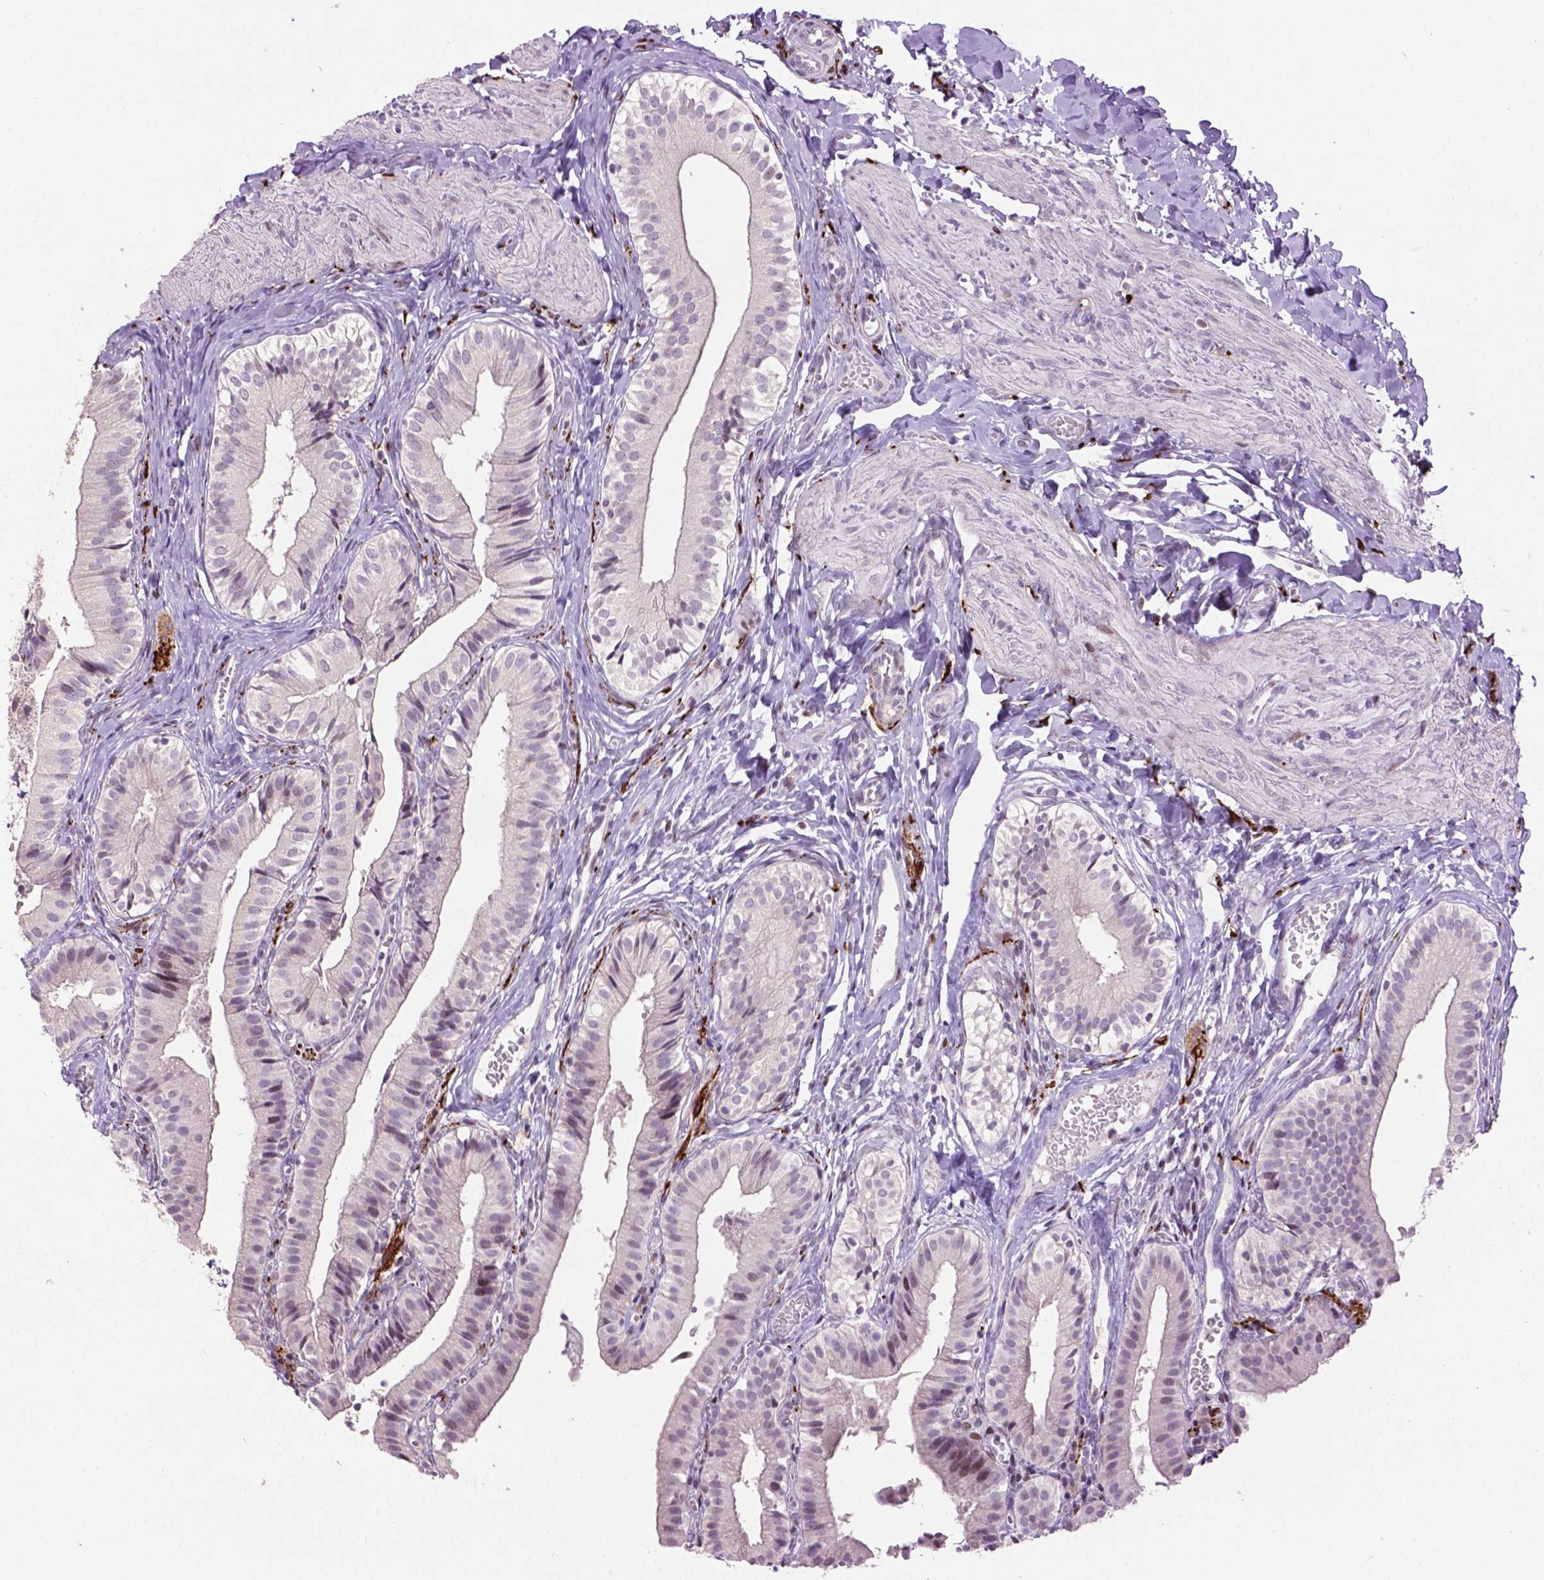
{"staining": {"intensity": "negative", "quantity": "none", "location": "none"}, "tissue": "gallbladder", "cell_type": "Glandular cells", "image_type": "normal", "snomed": [{"axis": "morphology", "description": "Normal tissue, NOS"}, {"axis": "topography", "description": "Gallbladder"}], "caption": "This is an immunohistochemistry (IHC) photomicrograph of benign gallbladder. There is no staining in glandular cells.", "gene": "TH", "patient": {"sex": "female", "age": 47}}